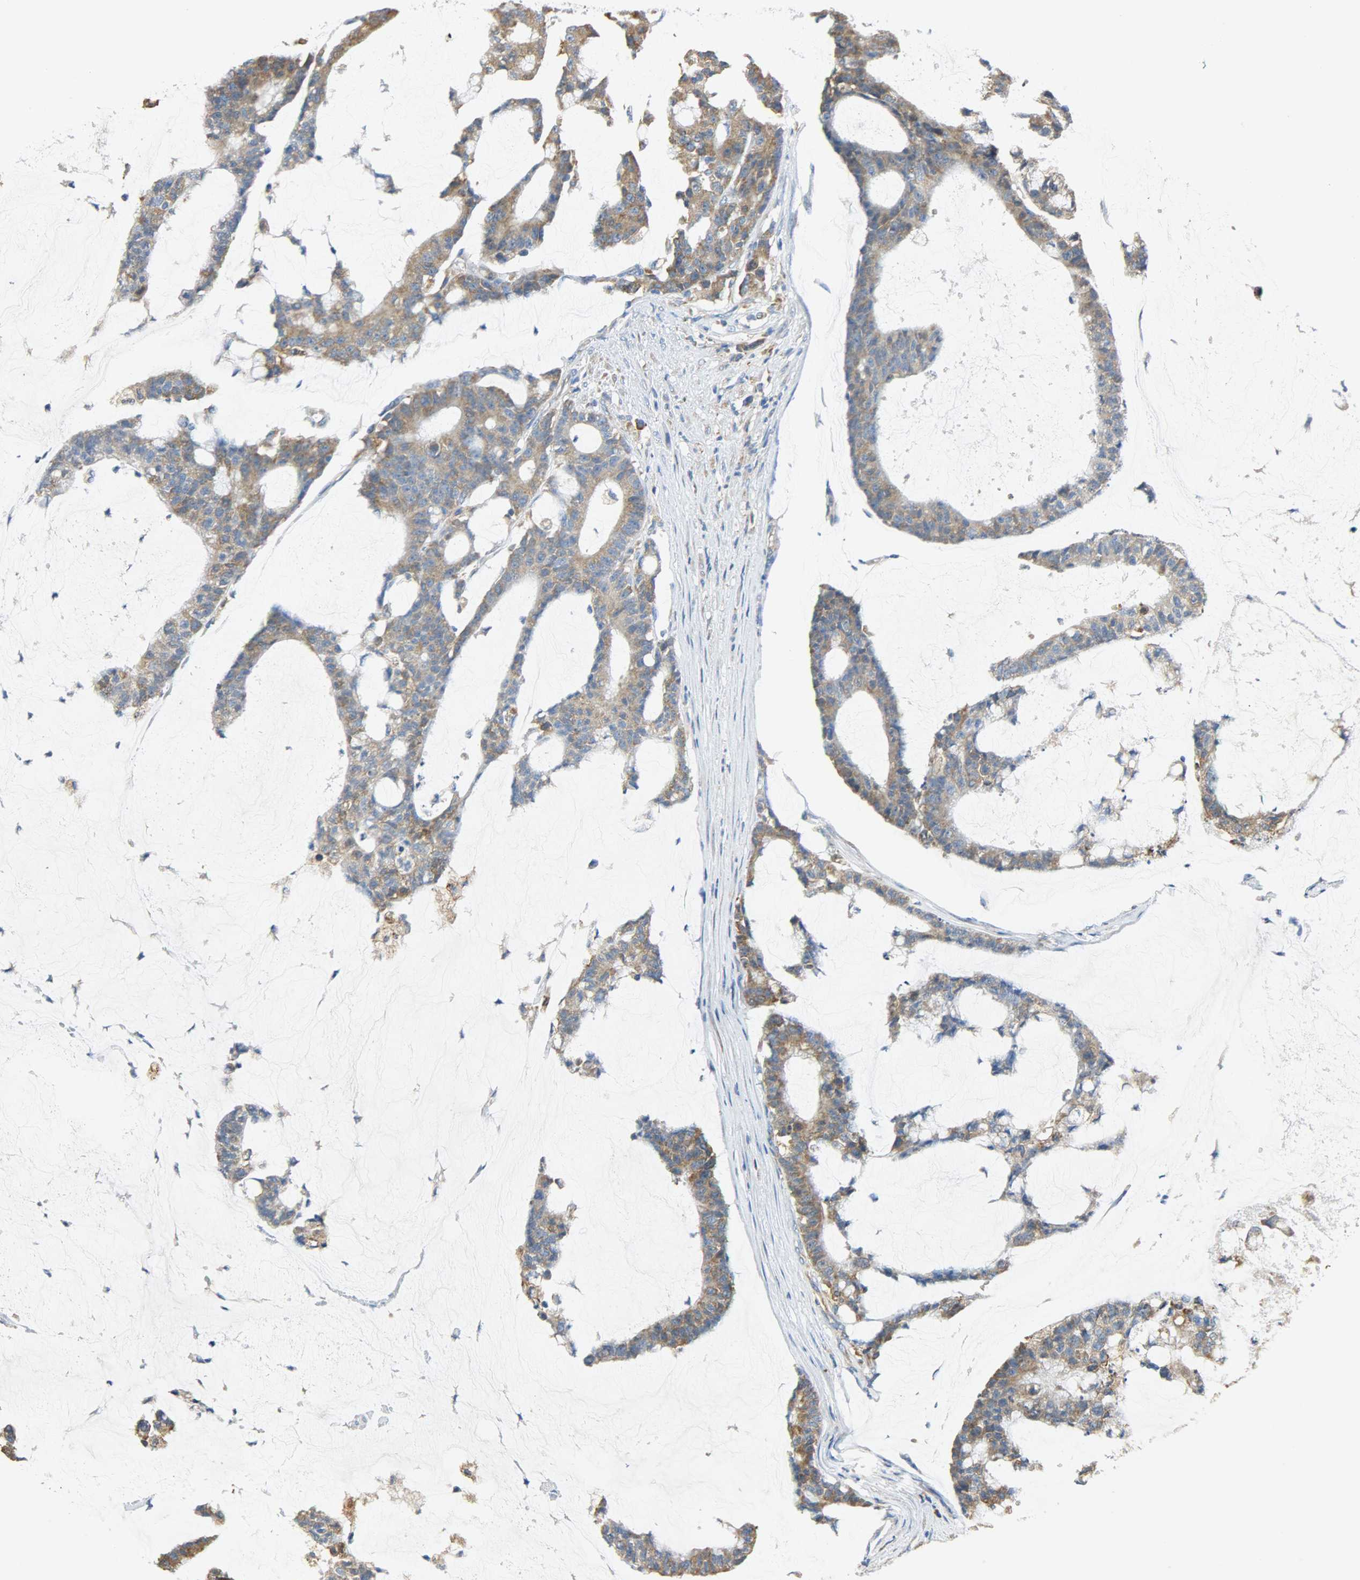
{"staining": {"intensity": "moderate", "quantity": ">75%", "location": "cytoplasmic/membranous"}, "tissue": "colorectal cancer", "cell_type": "Tumor cells", "image_type": "cancer", "snomed": [{"axis": "morphology", "description": "Adenocarcinoma, NOS"}, {"axis": "topography", "description": "Colon"}], "caption": "A brown stain shows moderate cytoplasmic/membranous staining of a protein in adenocarcinoma (colorectal) tumor cells.", "gene": "HSPA5", "patient": {"sex": "female", "age": 84}}